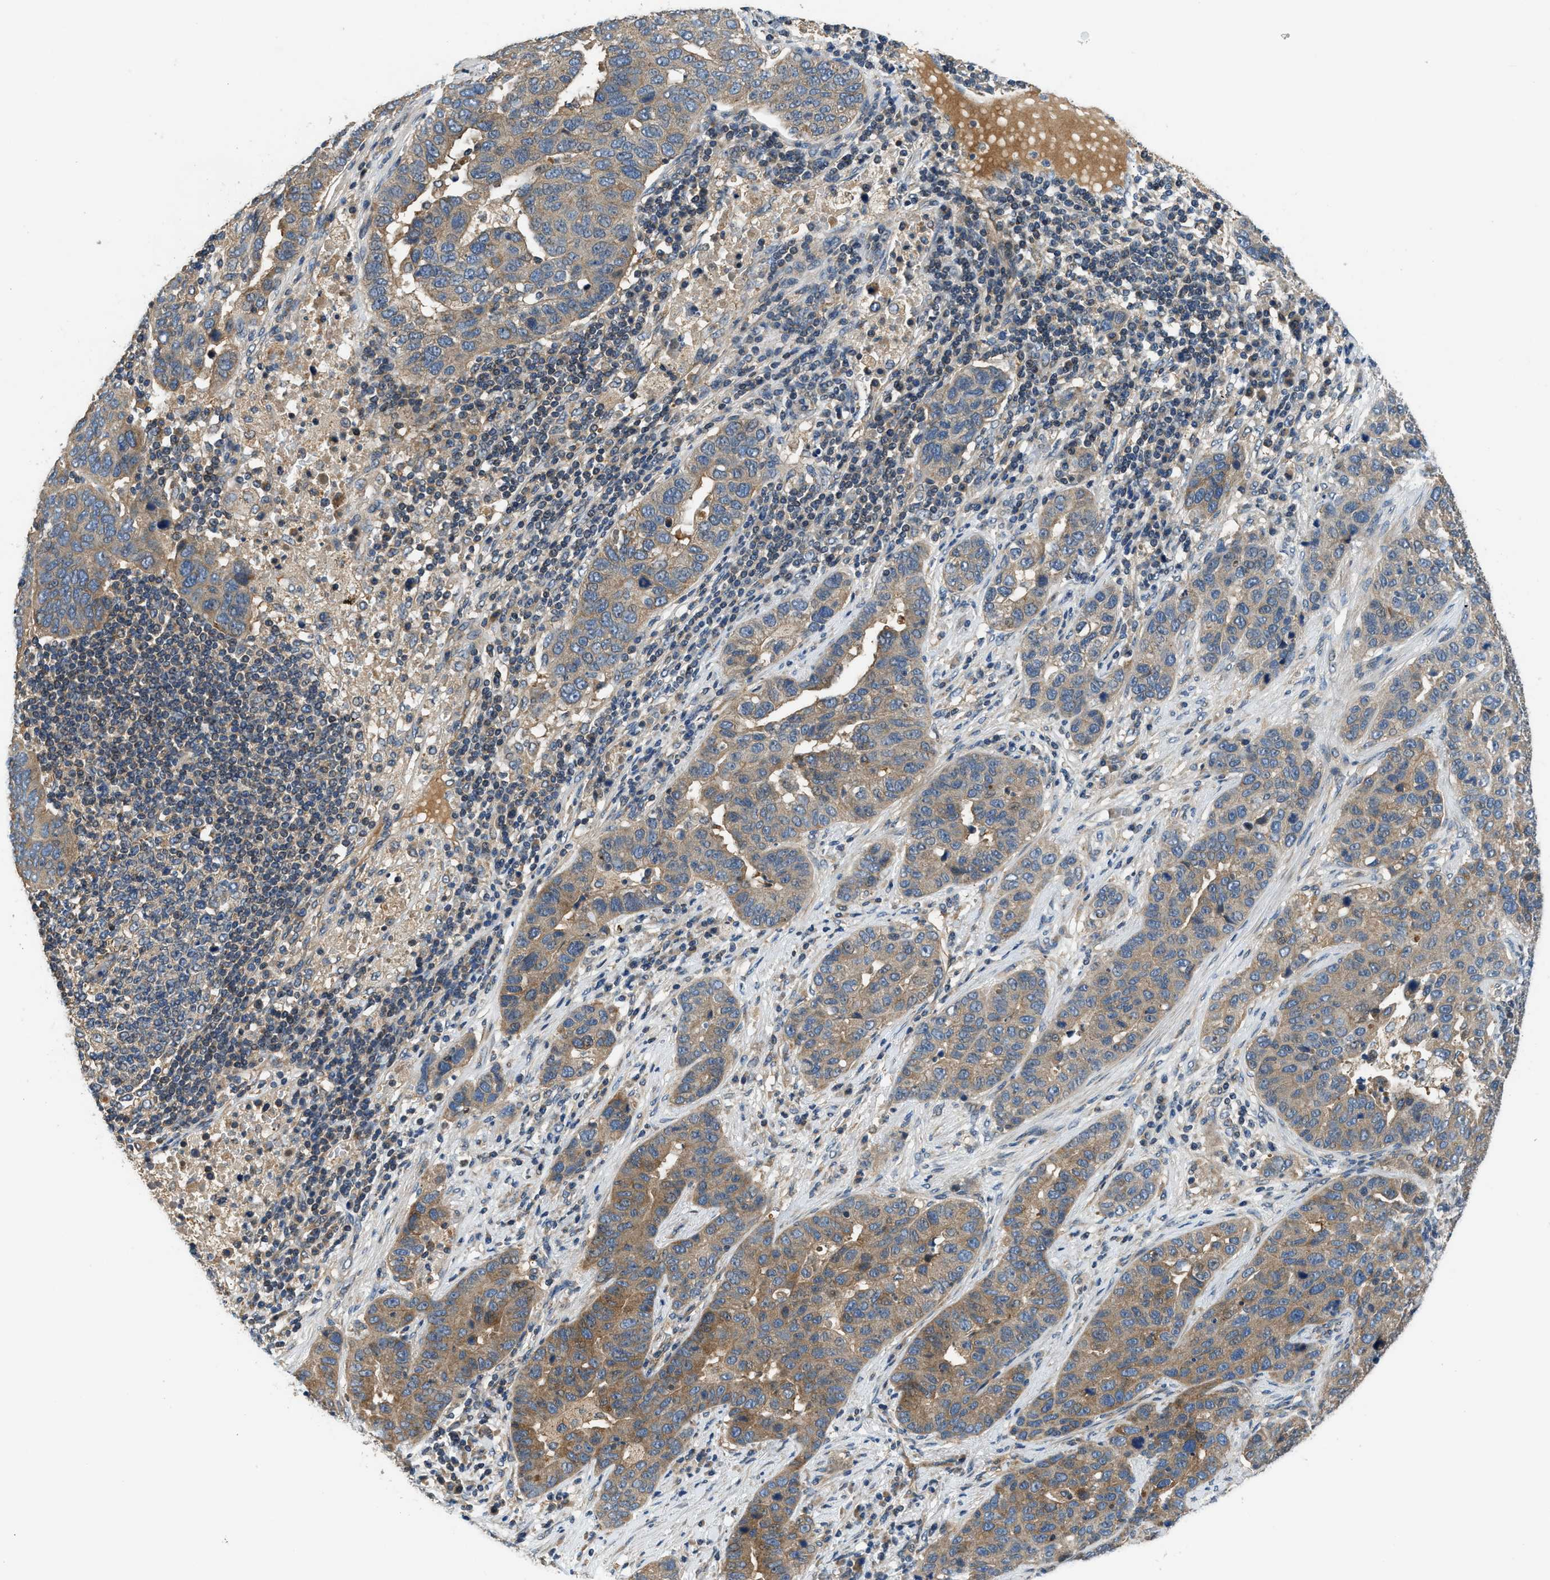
{"staining": {"intensity": "moderate", "quantity": ">75%", "location": "cytoplasmic/membranous"}, "tissue": "pancreatic cancer", "cell_type": "Tumor cells", "image_type": "cancer", "snomed": [{"axis": "morphology", "description": "Adenocarcinoma, NOS"}, {"axis": "topography", "description": "Pancreas"}], "caption": "Immunohistochemistry (DAB (3,3'-diaminobenzidine)) staining of pancreatic cancer (adenocarcinoma) displays moderate cytoplasmic/membranous protein expression in approximately >75% of tumor cells. Using DAB (brown) and hematoxylin (blue) stains, captured at high magnification using brightfield microscopy.", "gene": "IL3RA", "patient": {"sex": "female", "age": 61}}